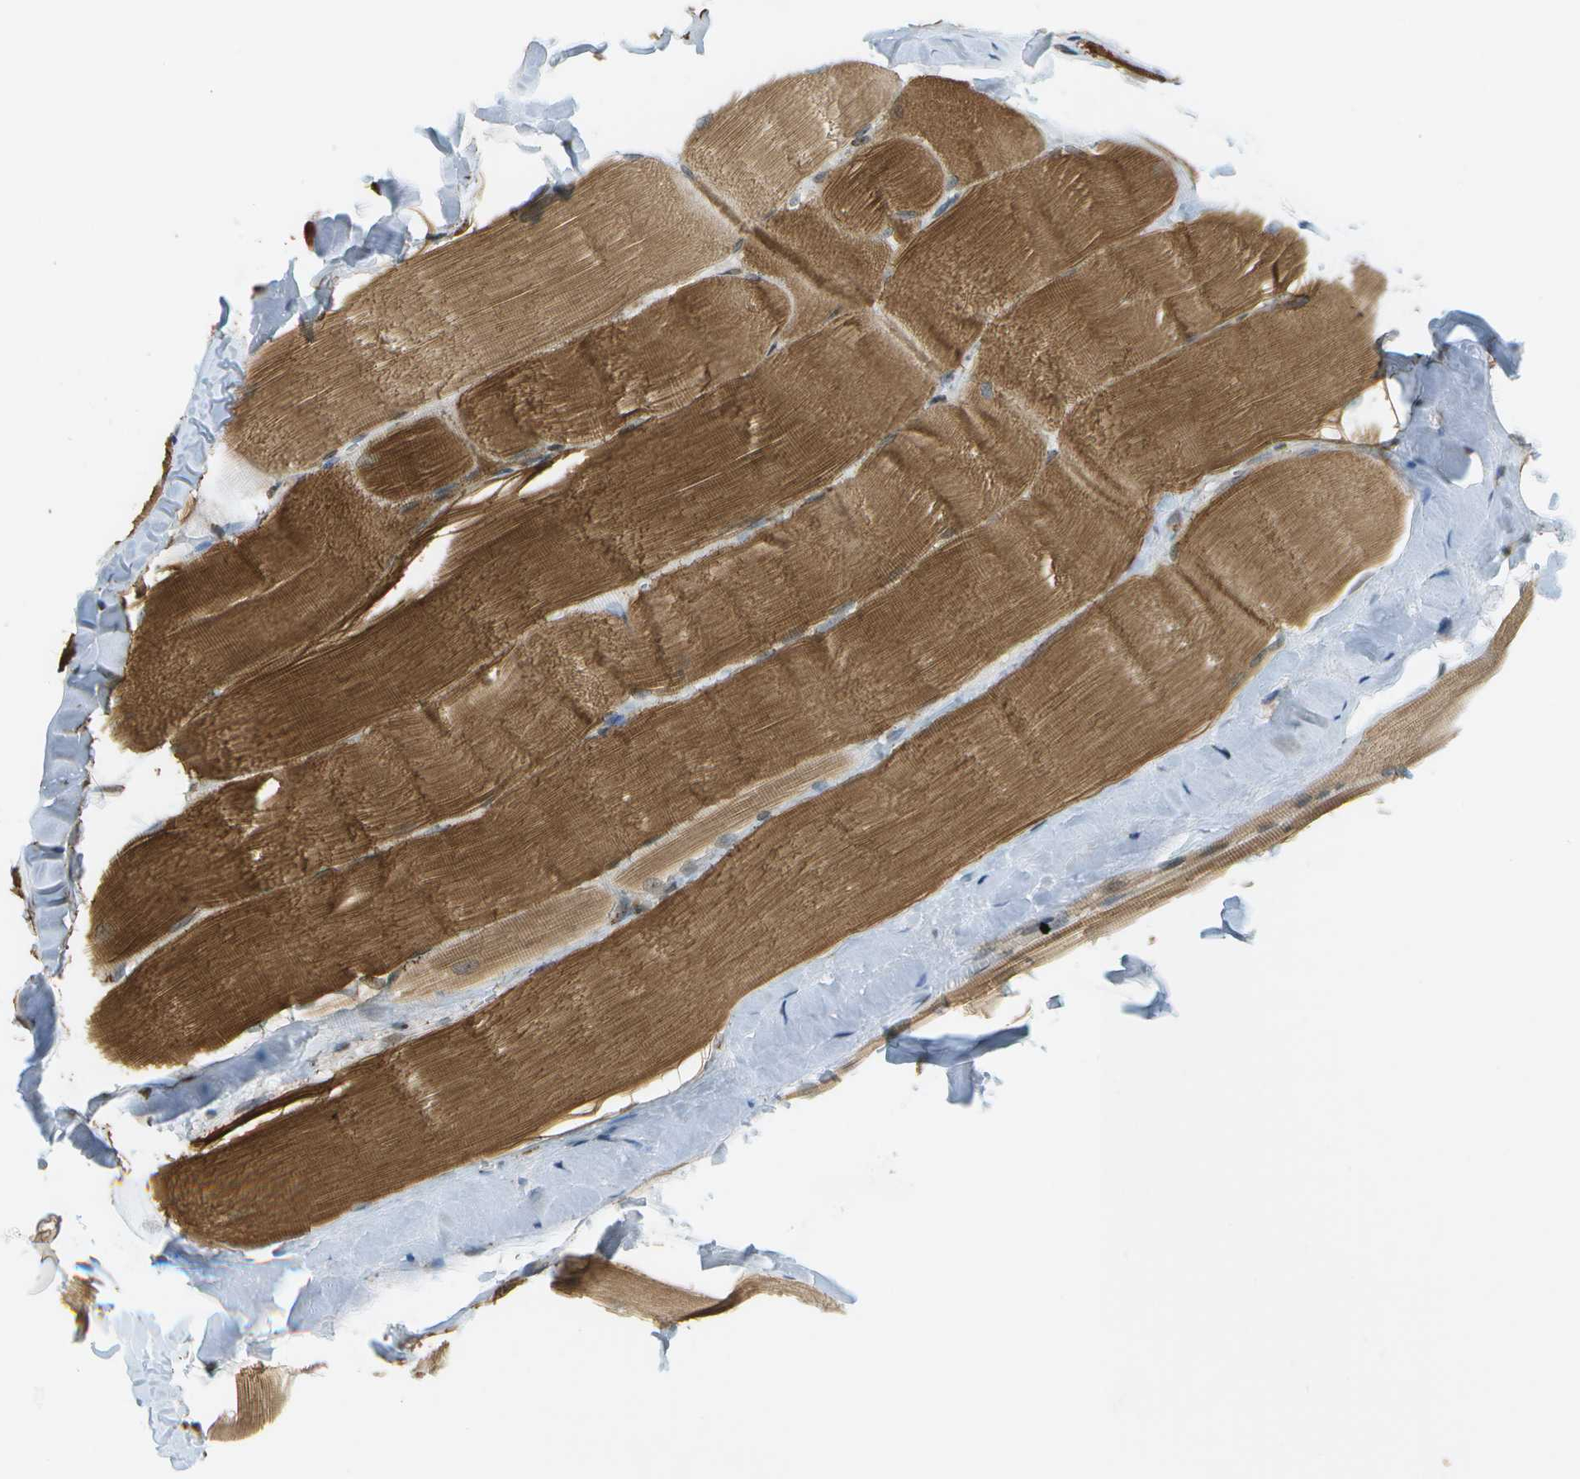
{"staining": {"intensity": "moderate", "quantity": ">75%", "location": "cytoplasmic/membranous"}, "tissue": "skeletal muscle", "cell_type": "Myocytes", "image_type": "normal", "snomed": [{"axis": "morphology", "description": "Normal tissue, NOS"}, {"axis": "morphology", "description": "Squamous cell carcinoma, NOS"}, {"axis": "topography", "description": "Skeletal muscle"}], "caption": "Brown immunohistochemical staining in unremarkable skeletal muscle demonstrates moderate cytoplasmic/membranous expression in approximately >75% of myocytes.", "gene": "EVC", "patient": {"sex": "male", "age": 51}}